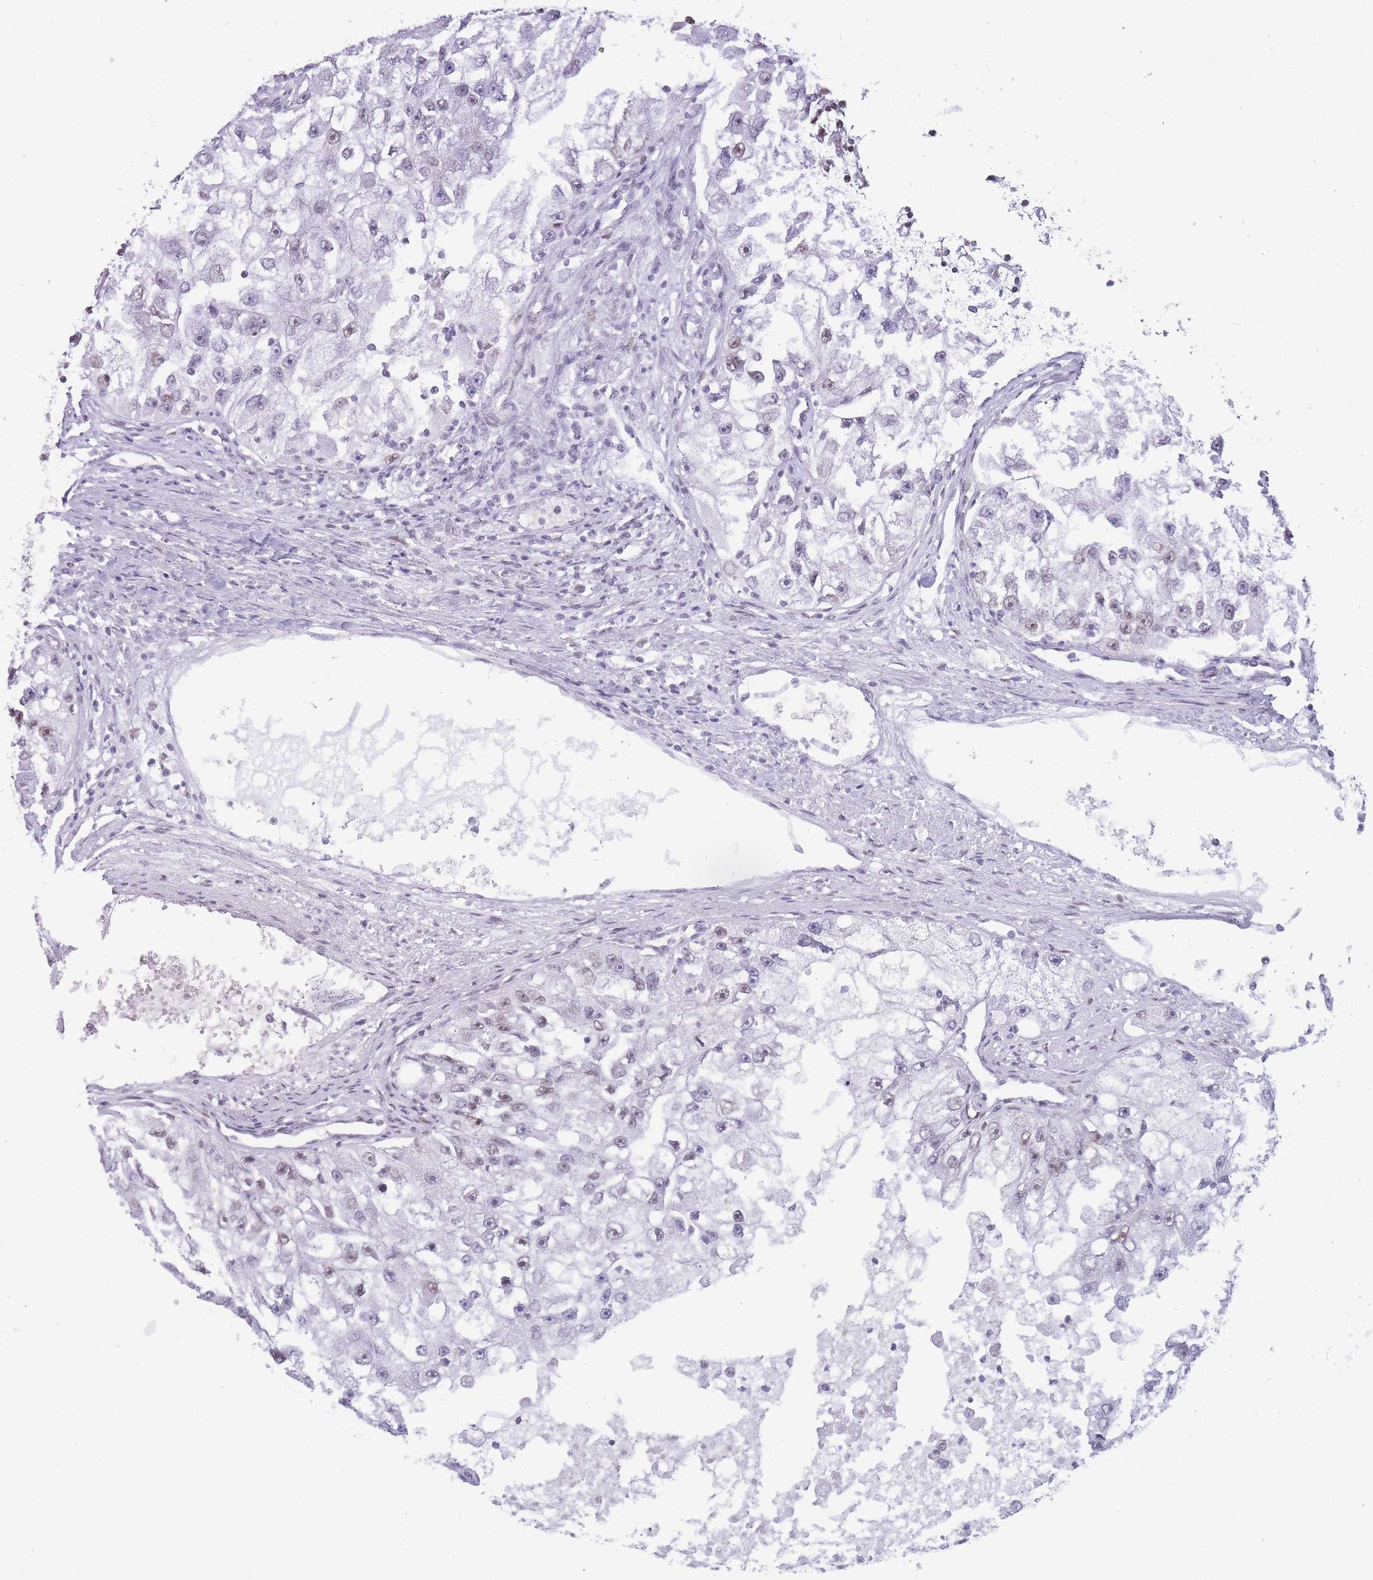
{"staining": {"intensity": "weak", "quantity": "<25%", "location": "nuclear"}, "tissue": "renal cancer", "cell_type": "Tumor cells", "image_type": "cancer", "snomed": [{"axis": "morphology", "description": "Adenocarcinoma, NOS"}, {"axis": "topography", "description": "Kidney"}], "caption": "Image shows no protein expression in tumor cells of renal adenocarcinoma tissue.", "gene": "HNRNPUL1", "patient": {"sex": "male", "age": 63}}